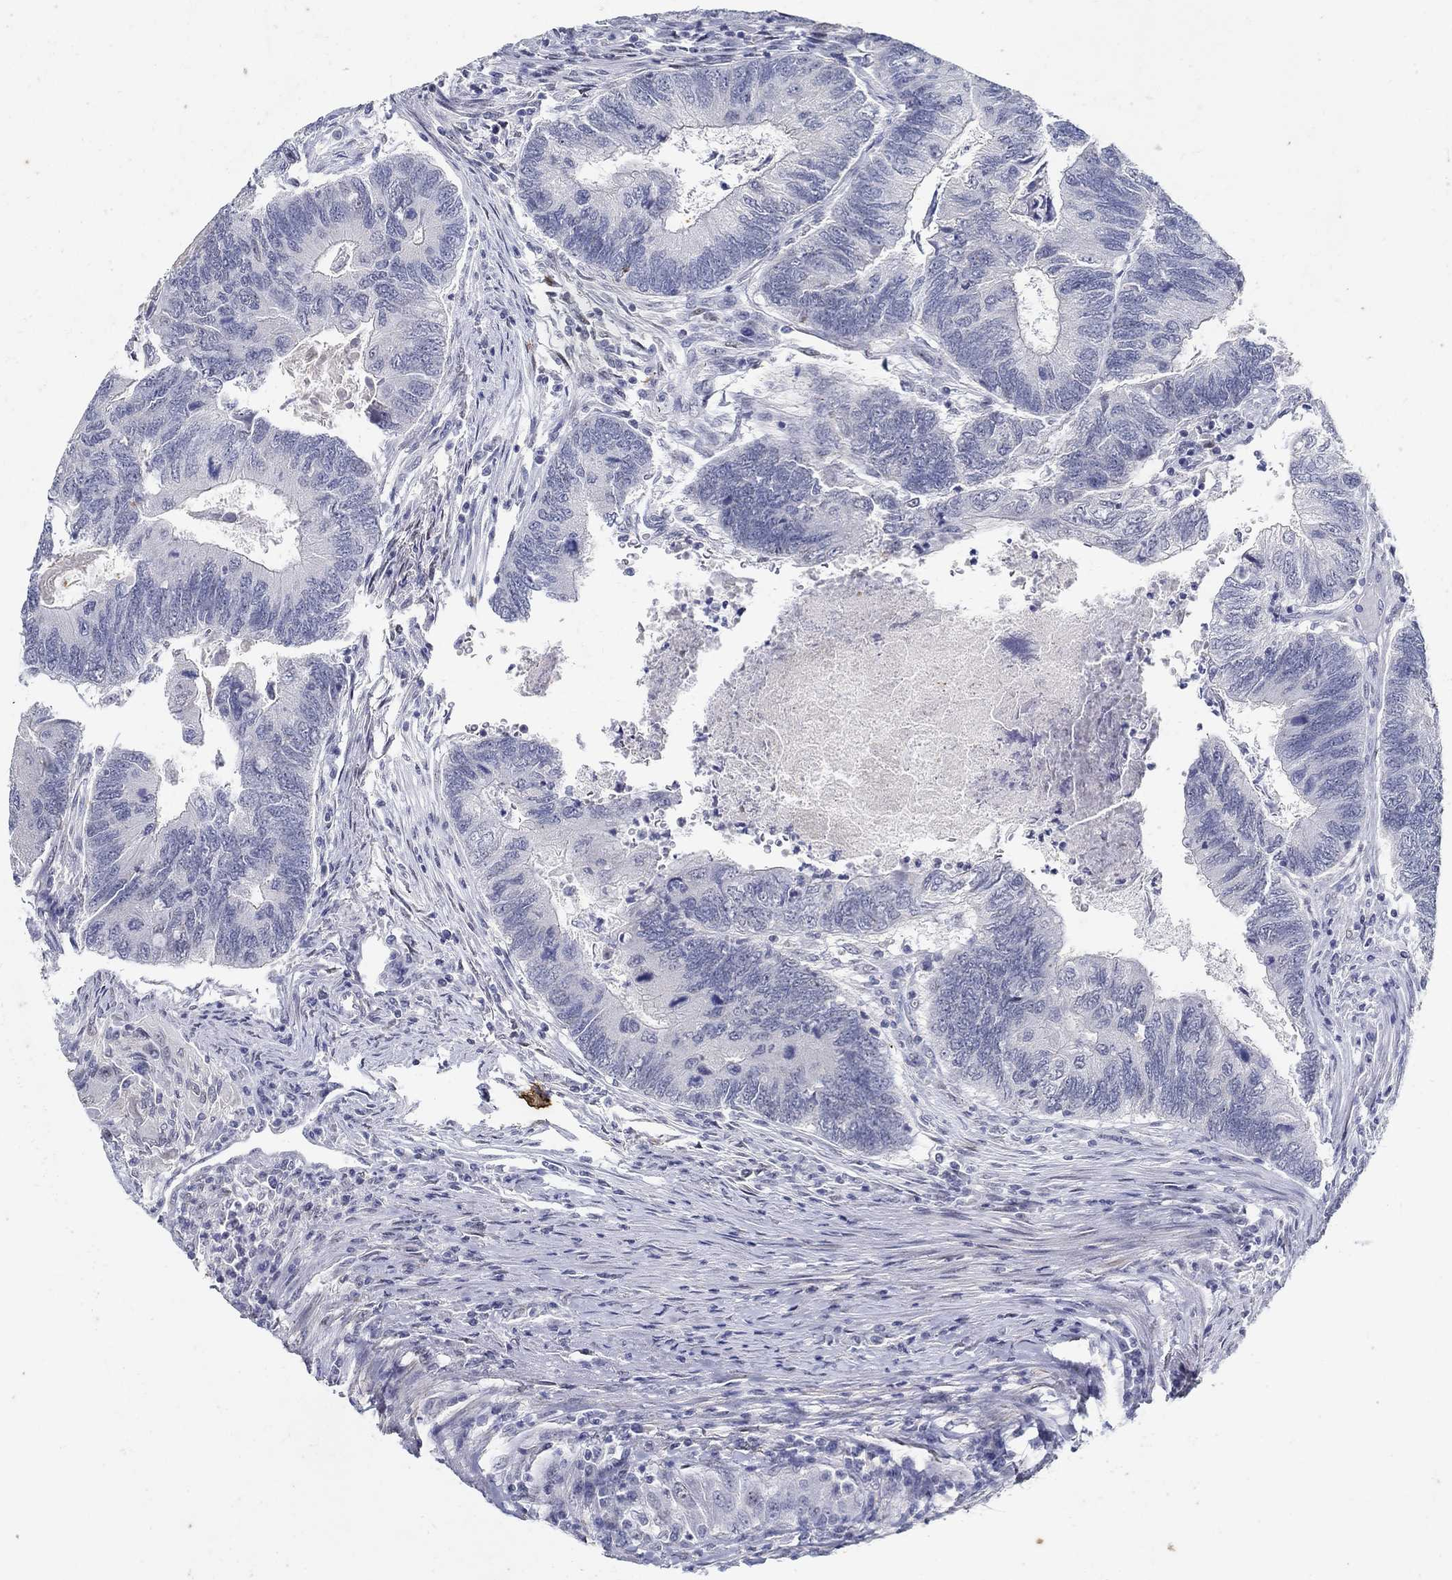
{"staining": {"intensity": "negative", "quantity": "none", "location": "none"}, "tissue": "colorectal cancer", "cell_type": "Tumor cells", "image_type": "cancer", "snomed": [{"axis": "morphology", "description": "Adenocarcinoma, NOS"}, {"axis": "topography", "description": "Colon"}], "caption": "Adenocarcinoma (colorectal) was stained to show a protein in brown. There is no significant expression in tumor cells.", "gene": "USP29", "patient": {"sex": "female", "age": 67}}